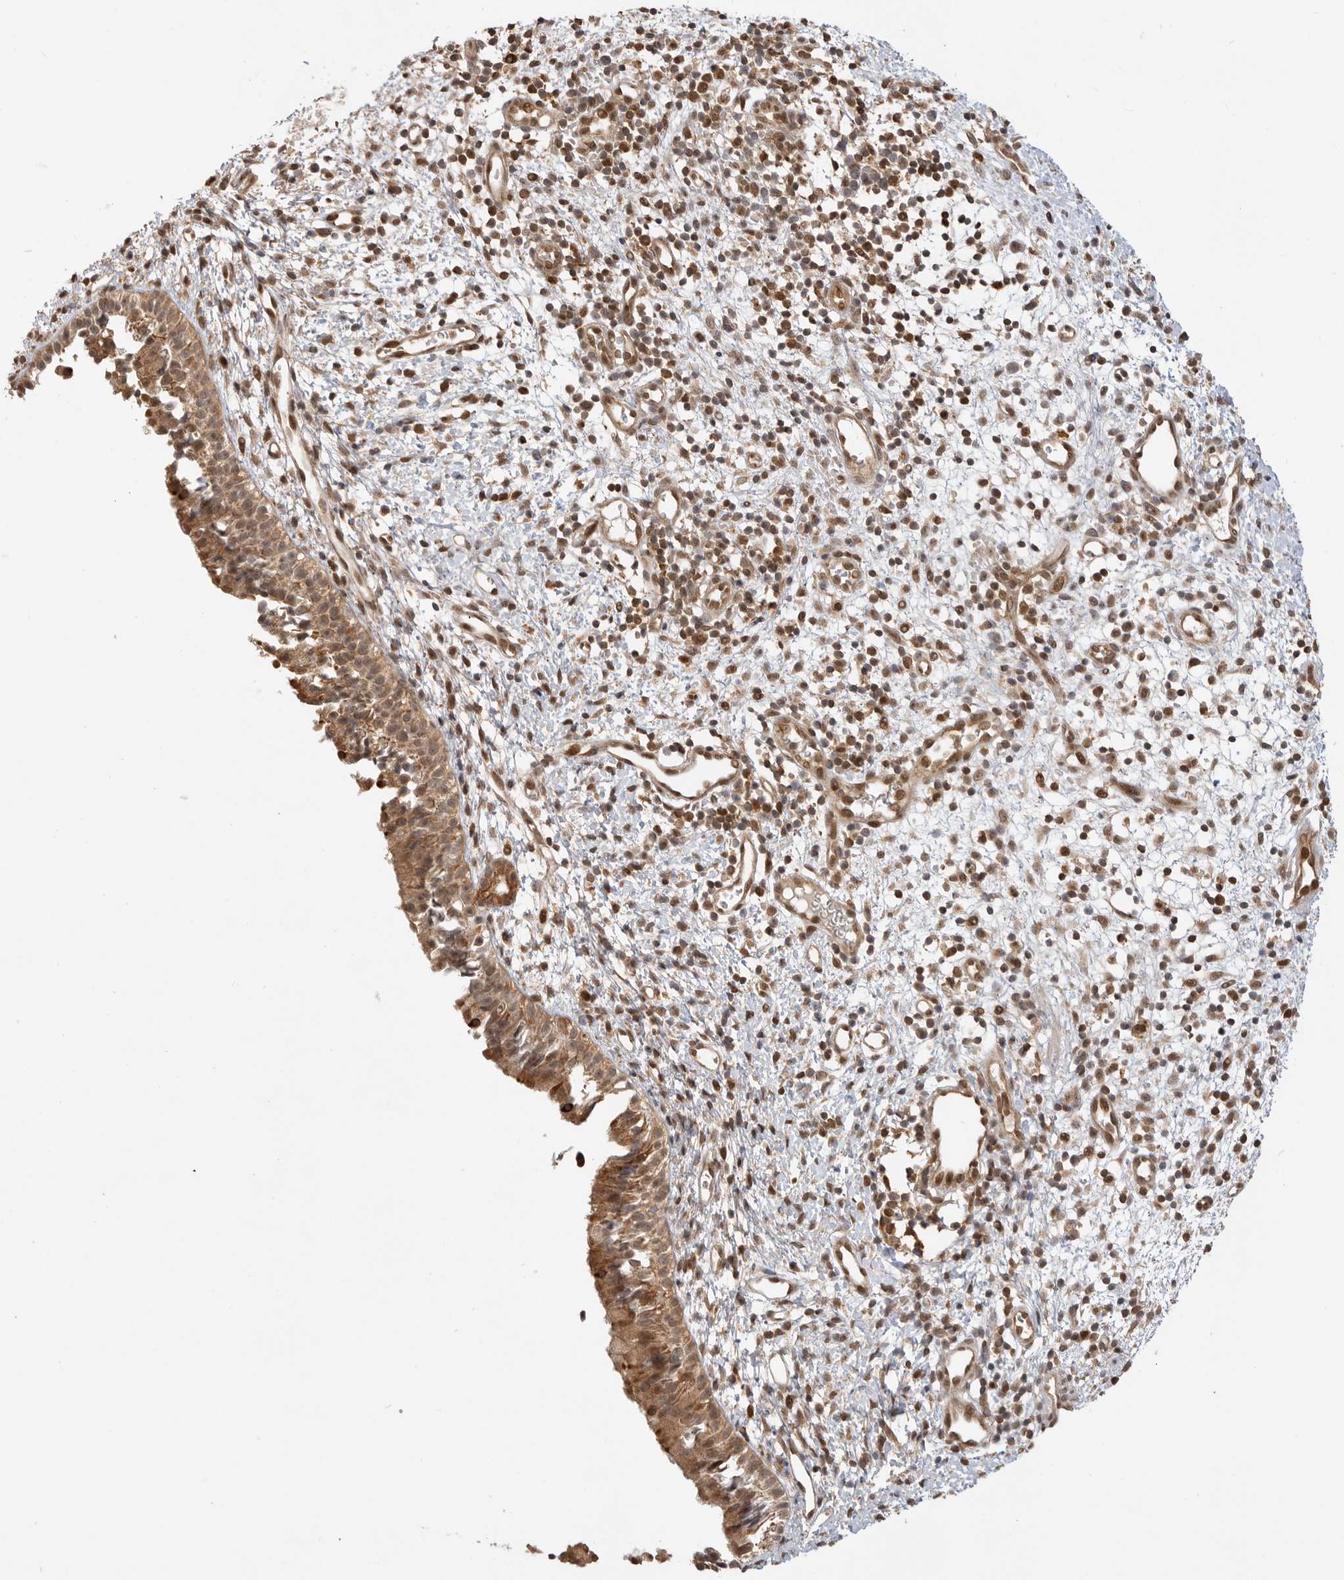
{"staining": {"intensity": "moderate", "quantity": ">75%", "location": "cytoplasmic/membranous"}, "tissue": "nasopharynx", "cell_type": "Respiratory epithelial cells", "image_type": "normal", "snomed": [{"axis": "morphology", "description": "Normal tissue, NOS"}, {"axis": "topography", "description": "Nasopharynx"}], "caption": "The immunohistochemical stain highlights moderate cytoplasmic/membranous positivity in respiratory epithelial cells of unremarkable nasopharynx.", "gene": "ALKAL1", "patient": {"sex": "male", "age": 22}}